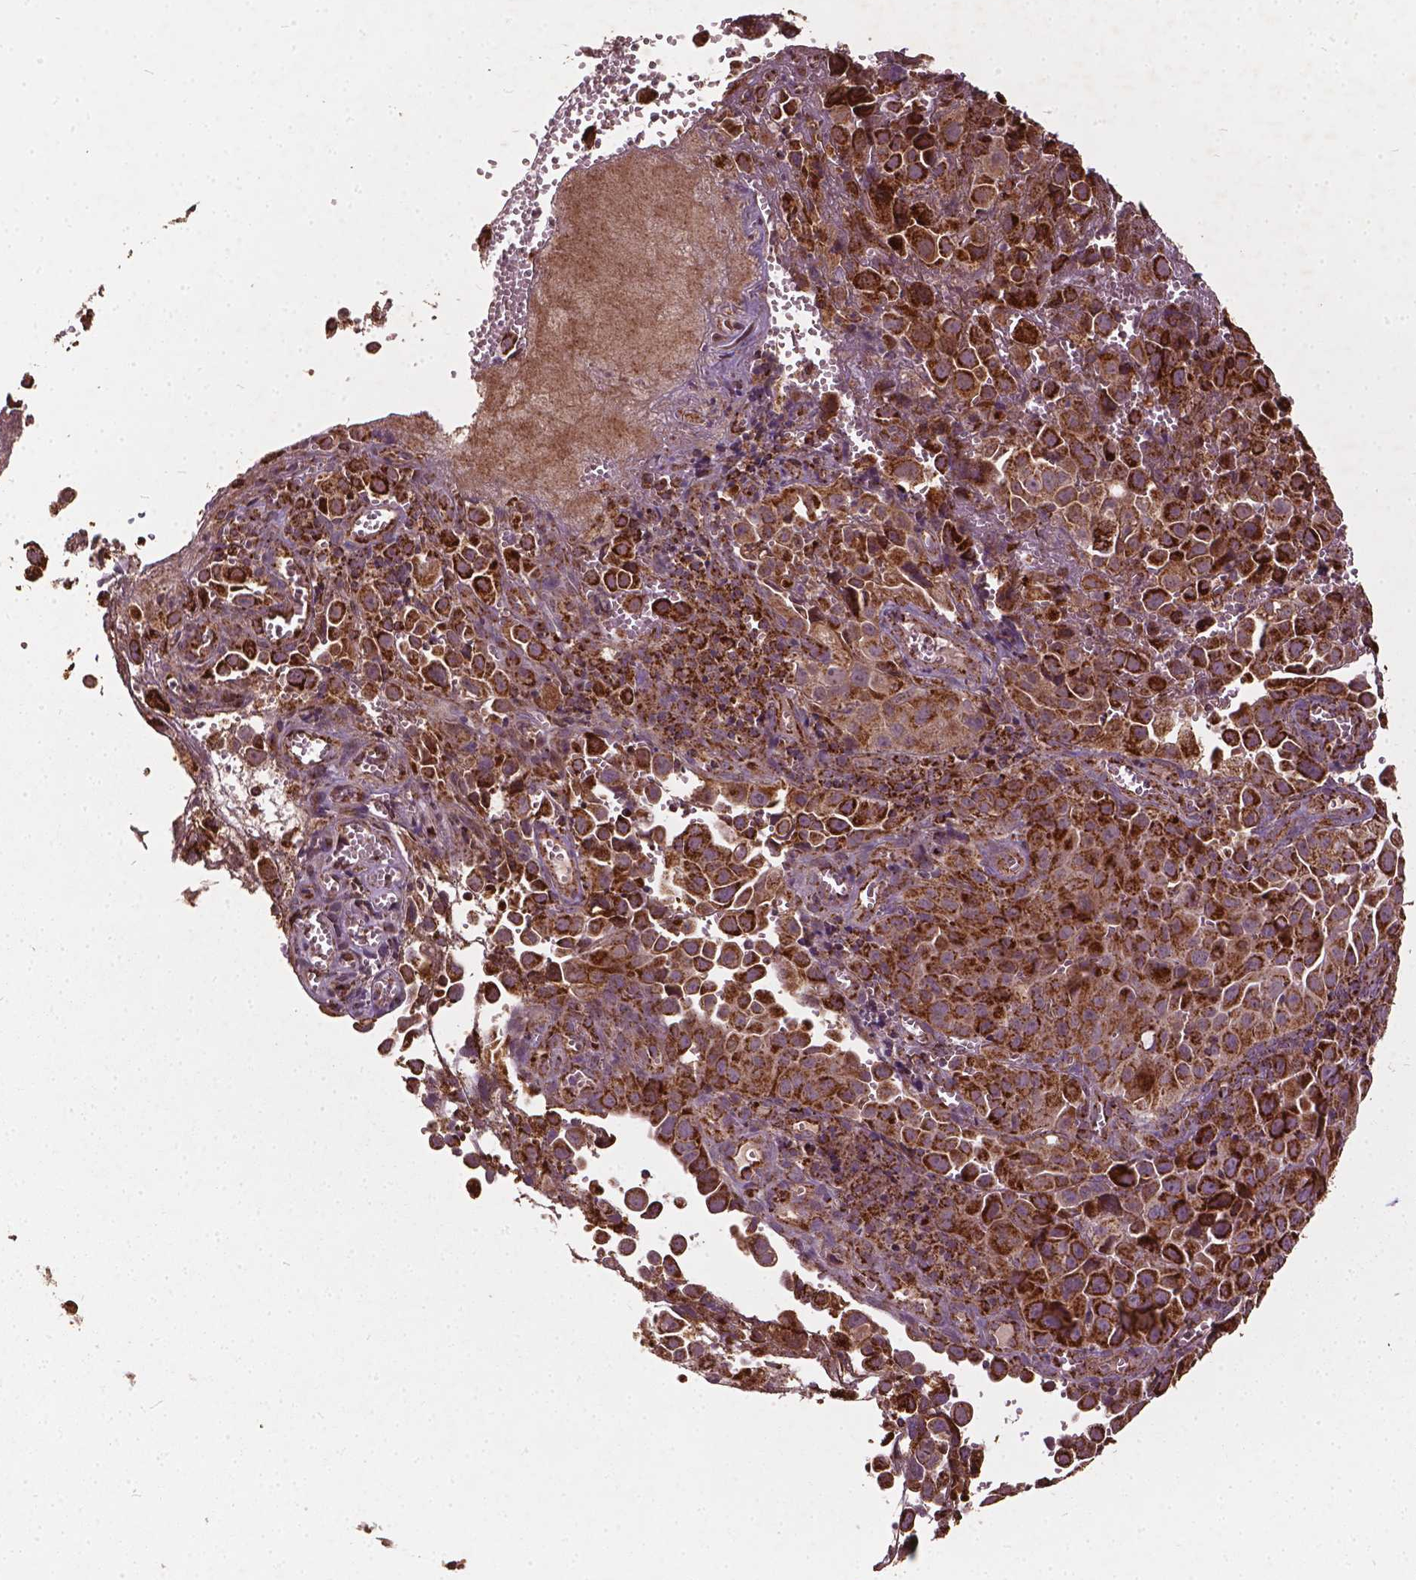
{"staining": {"intensity": "strong", "quantity": ">75%", "location": "cytoplasmic/membranous"}, "tissue": "cervical cancer", "cell_type": "Tumor cells", "image_type": "cancer", "snomed": [{"axis": "morphology", "description": "Squamous cell carcinoma, NOS"}, {"axis": "topography", "description": "Cervix"}], "caption": "Tumor cells reveal high levels of strong cytoplasmic/membranous positivity in approximately >75% of cells in cervical cancer (squamous cell carcinoma).", "gene": "UBXN2A", "patient": {"sex": "female", "age": 55}}